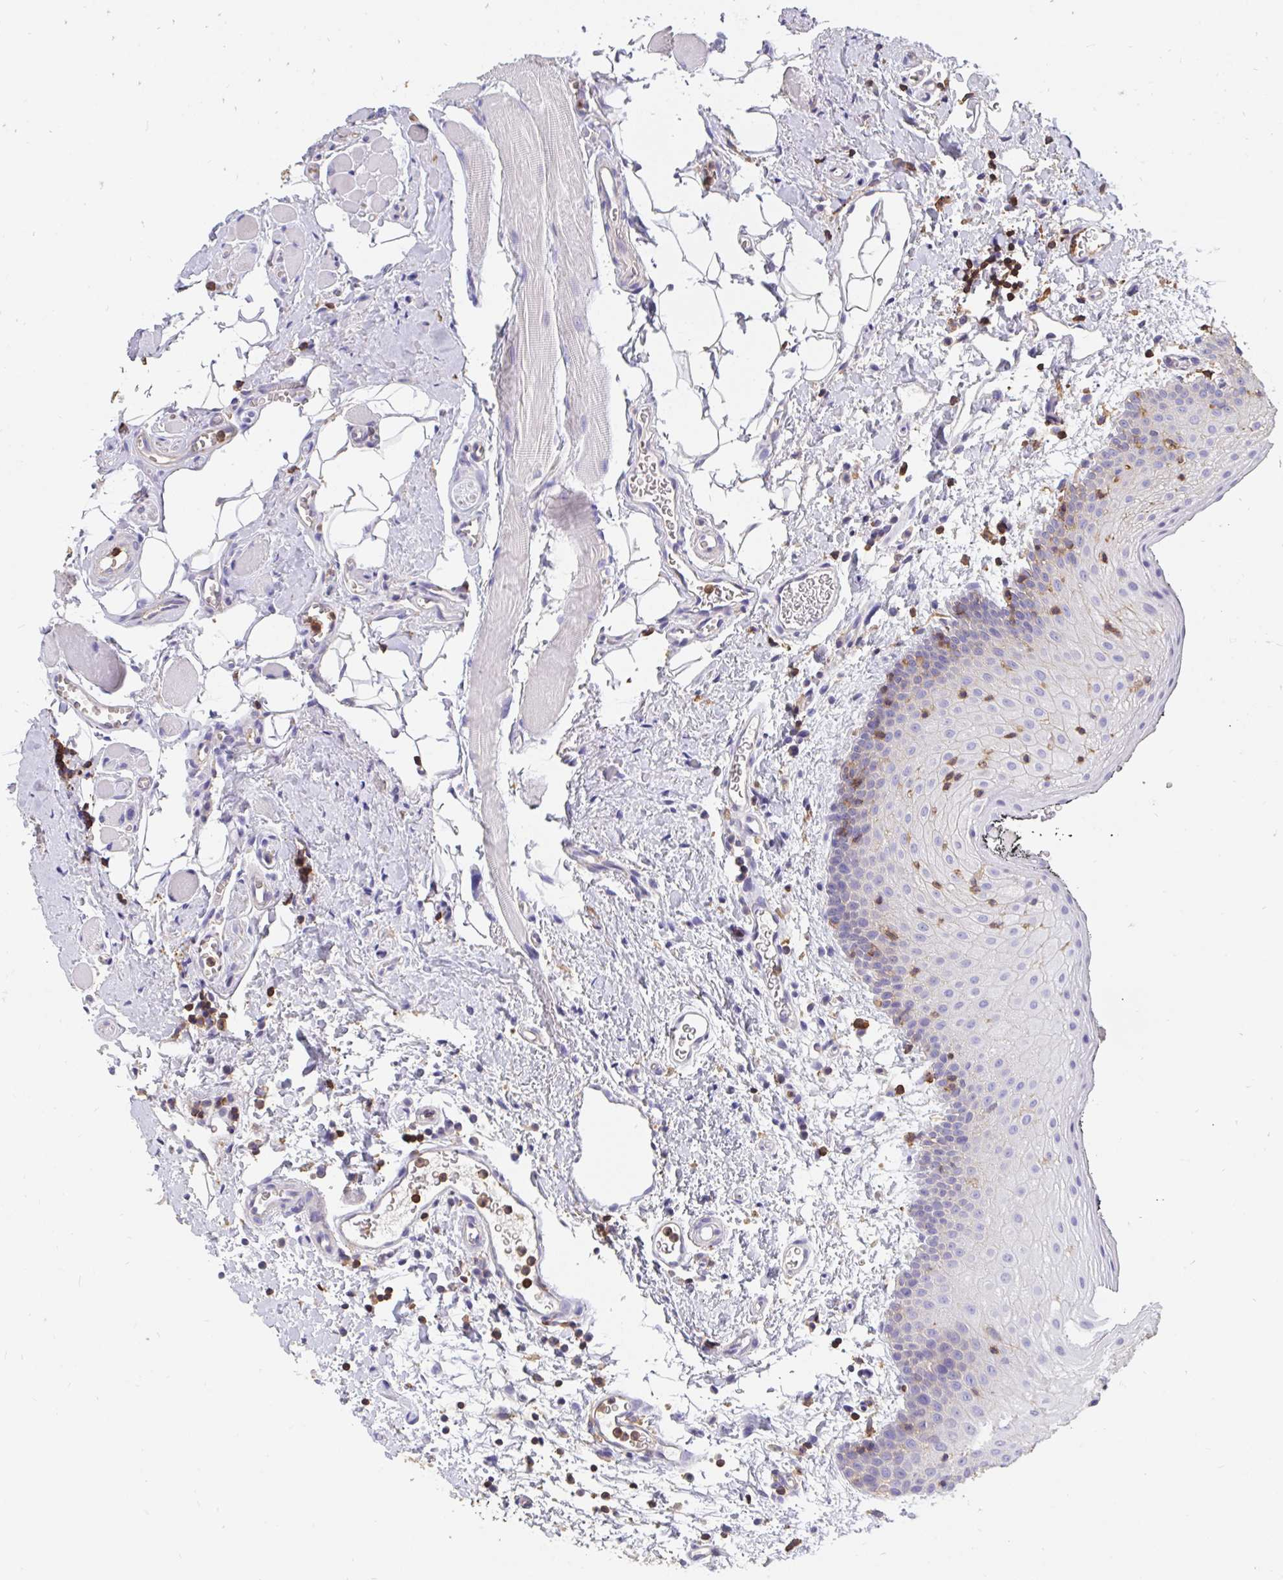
{"staining": {"intensity": "weak", "quantity": "25%-75%", "location": "cytoplasmic/membranous"}, "tissue": "oral mucosa", "cell_type": "Squamous epithelial cells", "image_type": "normal", "snomed": [{"axis": "morphology", "description": "Normal tissue, NOS"}, {"axis": "morphology", "description": "Squamous cell carcinoma, NOS"}, {"axis": "topography", "description": "Oral tissue"}, {"axis": "topography", "description": "Head-Neck"}], "caption": "This is a histology image of immunohistochemistry (IHC) staining of benign oral mucosa, which shows weak positivity in the cytoplasmic/membranous of squamous epithelial cells.", "gene": "CFL1", "patient": {"sex": "male", "age": 58}}